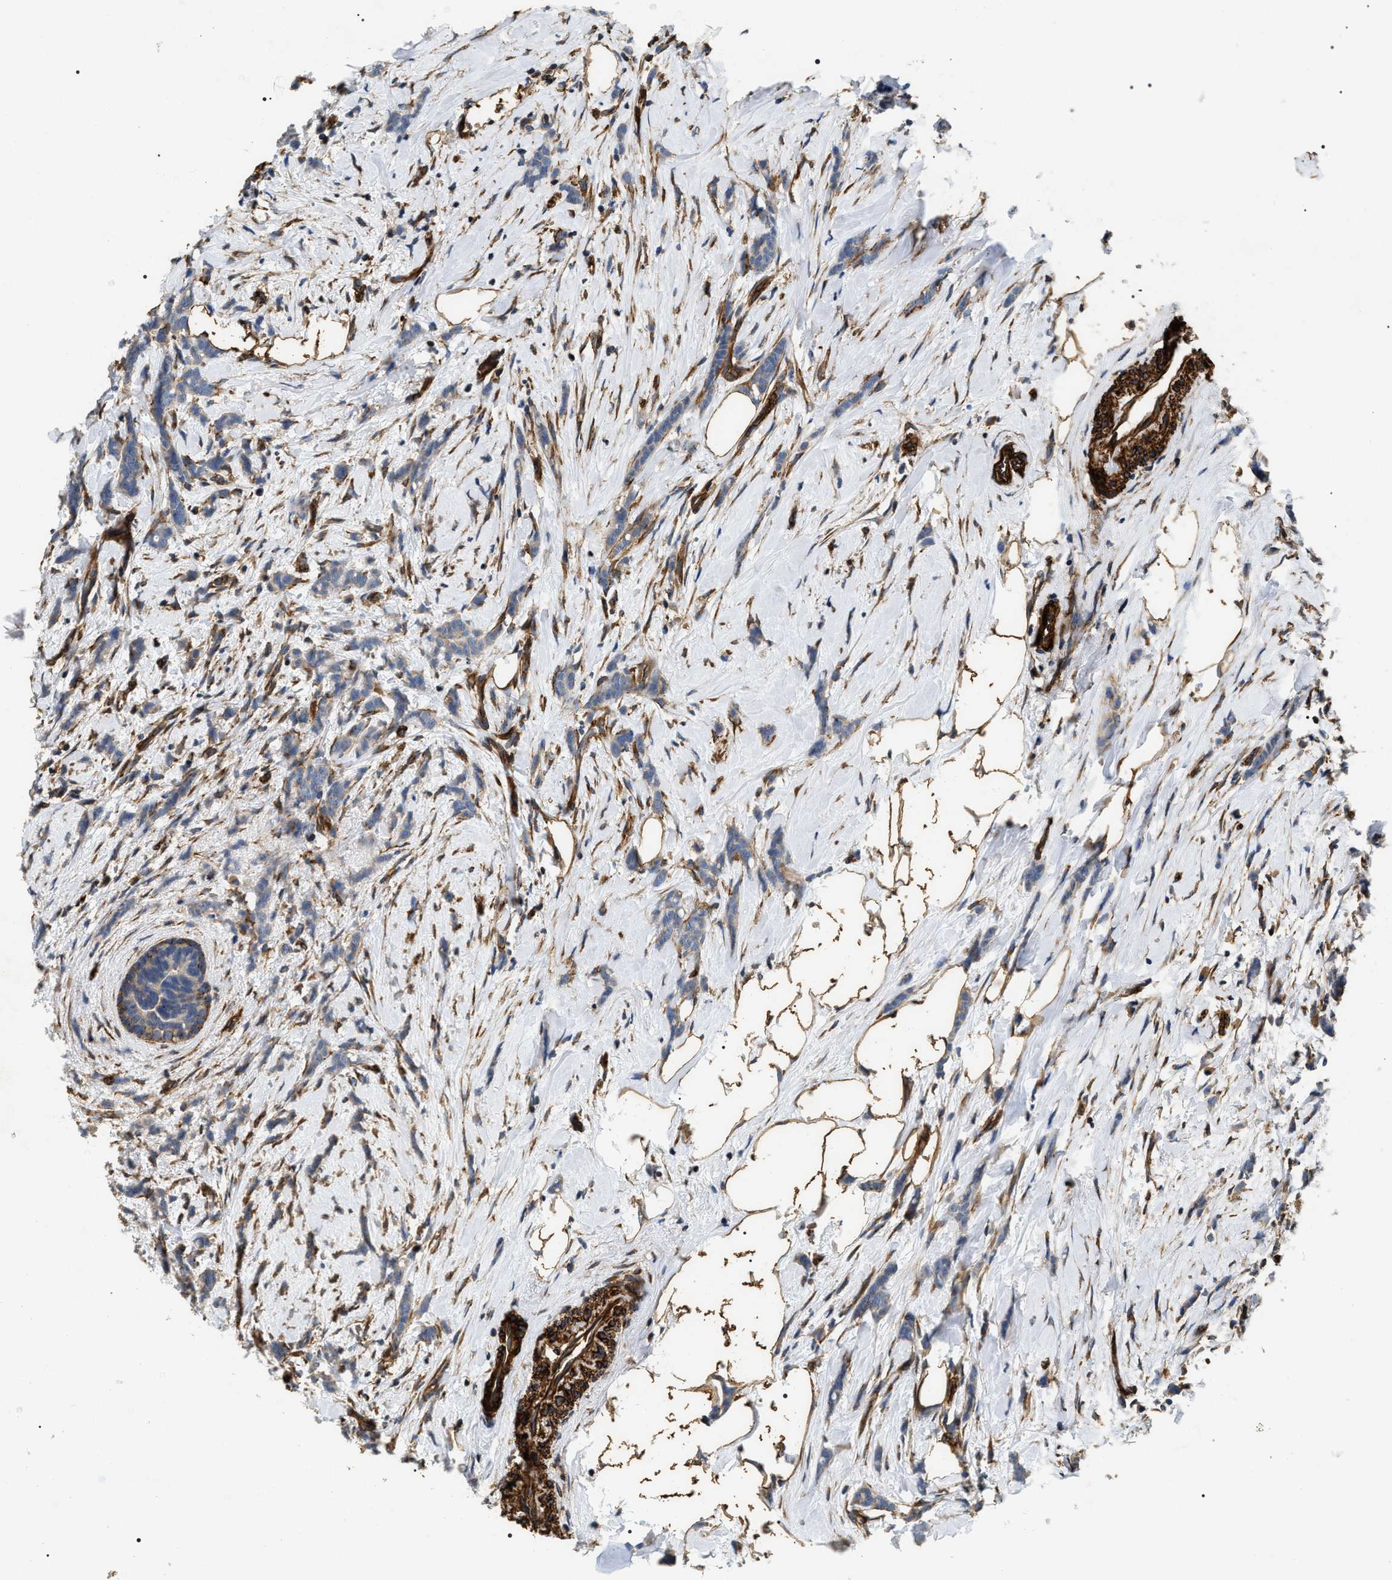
{"staining": {"intensity": "weak", "quantity": "25%-75%", "location": "cytoplasmic/membranous"}, "tissue": "breast cancer", "cell_type": "Tumor cells", "image_type": "cancer", "snomed": [{"axis": "morphology", "description": "Lobular carcinoma, in situ"}, {"axis": "morphology", "description": "Lobular carcinoma"}, {"axis": "topography", "description": "Breast"}], "caption": "Weak cytoplasmic/membranous protein positivity is present in approximately 25%-75% of tumor cells in lobular carcinoma (breast). The staining was performed using DAB (3,3'-diaminobenzidine), with brown indicating positive protein expression. Nuclei are stained blue with hematoxylin.", "gene": "ZC3HAV1L", "patient": {"sex": "female", "age": 41}}